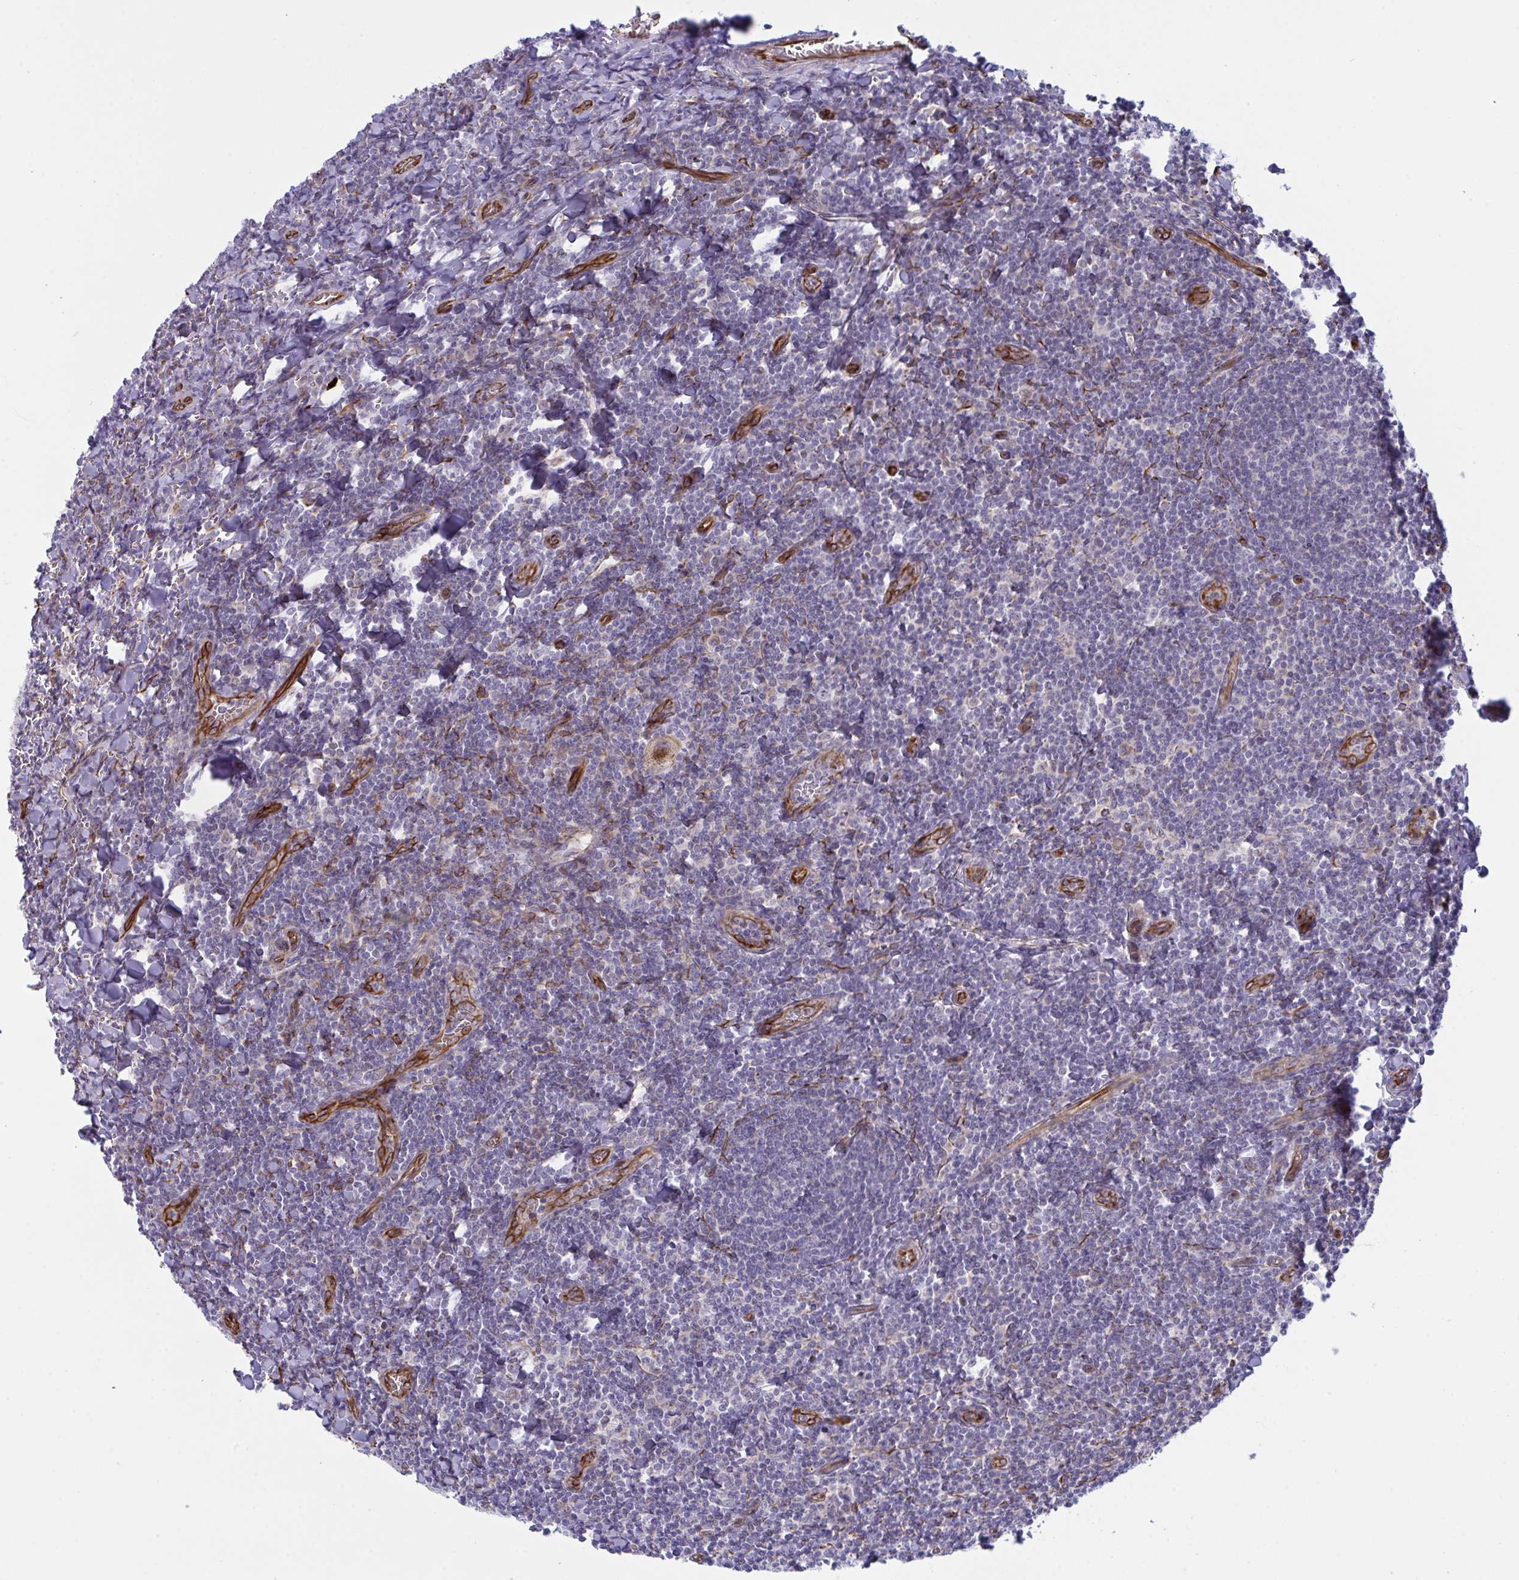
{"staining": {"intensity": "negative", "quantity": "none", "location": "none"}, "tissue": "tonsil", "cell_type": "Germinal center cells", "image_type": "normal", "snomed": [{"axis": "morphology", "description": "Normal tissue, NOS"}, {"axis": "topography", "description": "Tonsil"}], "caption": "Immunohistochemistry of benign human tonsil exhibits no positivity in germinal center cells. Nuclei are stained in blue.", "gene": "DCBLD1", "patient": {"sex": "male", "age": 27}}